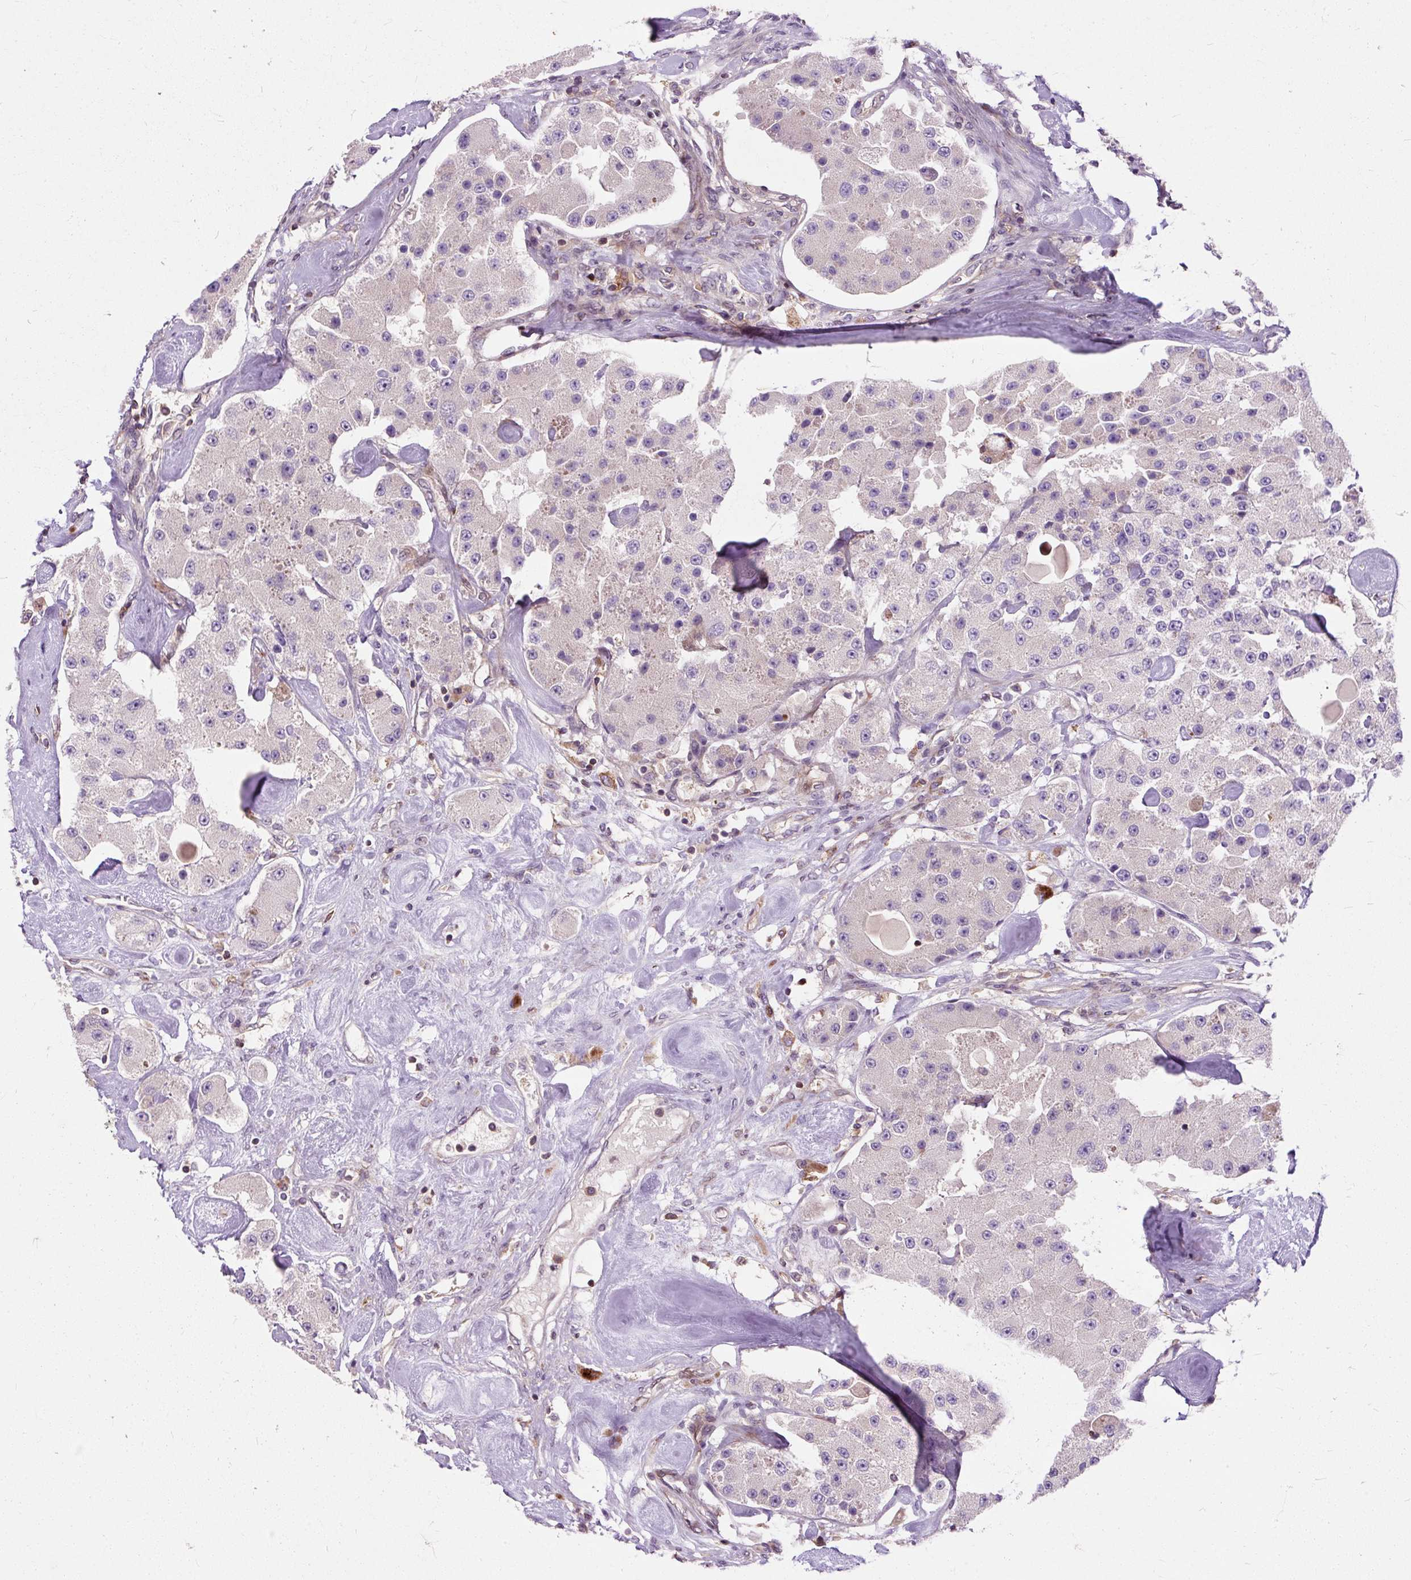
{"staining": {"intensity": "negative", "quantity": "none", "location": "none"}, "tissue": "carcinoid", "cell_type": "Tumor cells", "image_type": "cancer", "snomed": [{"axis": "morphology", "description": "Carcinoid, malignant, NOS"}, {"axis": "topography", "description": "Pancreas"}], "caption": "This is an immunohistochemistry histopathology image of human carcinoid. There is no positivity in tumor cells.", "gene": "PCDHGB3", "patient": {"sex": "male", "age": 41}}